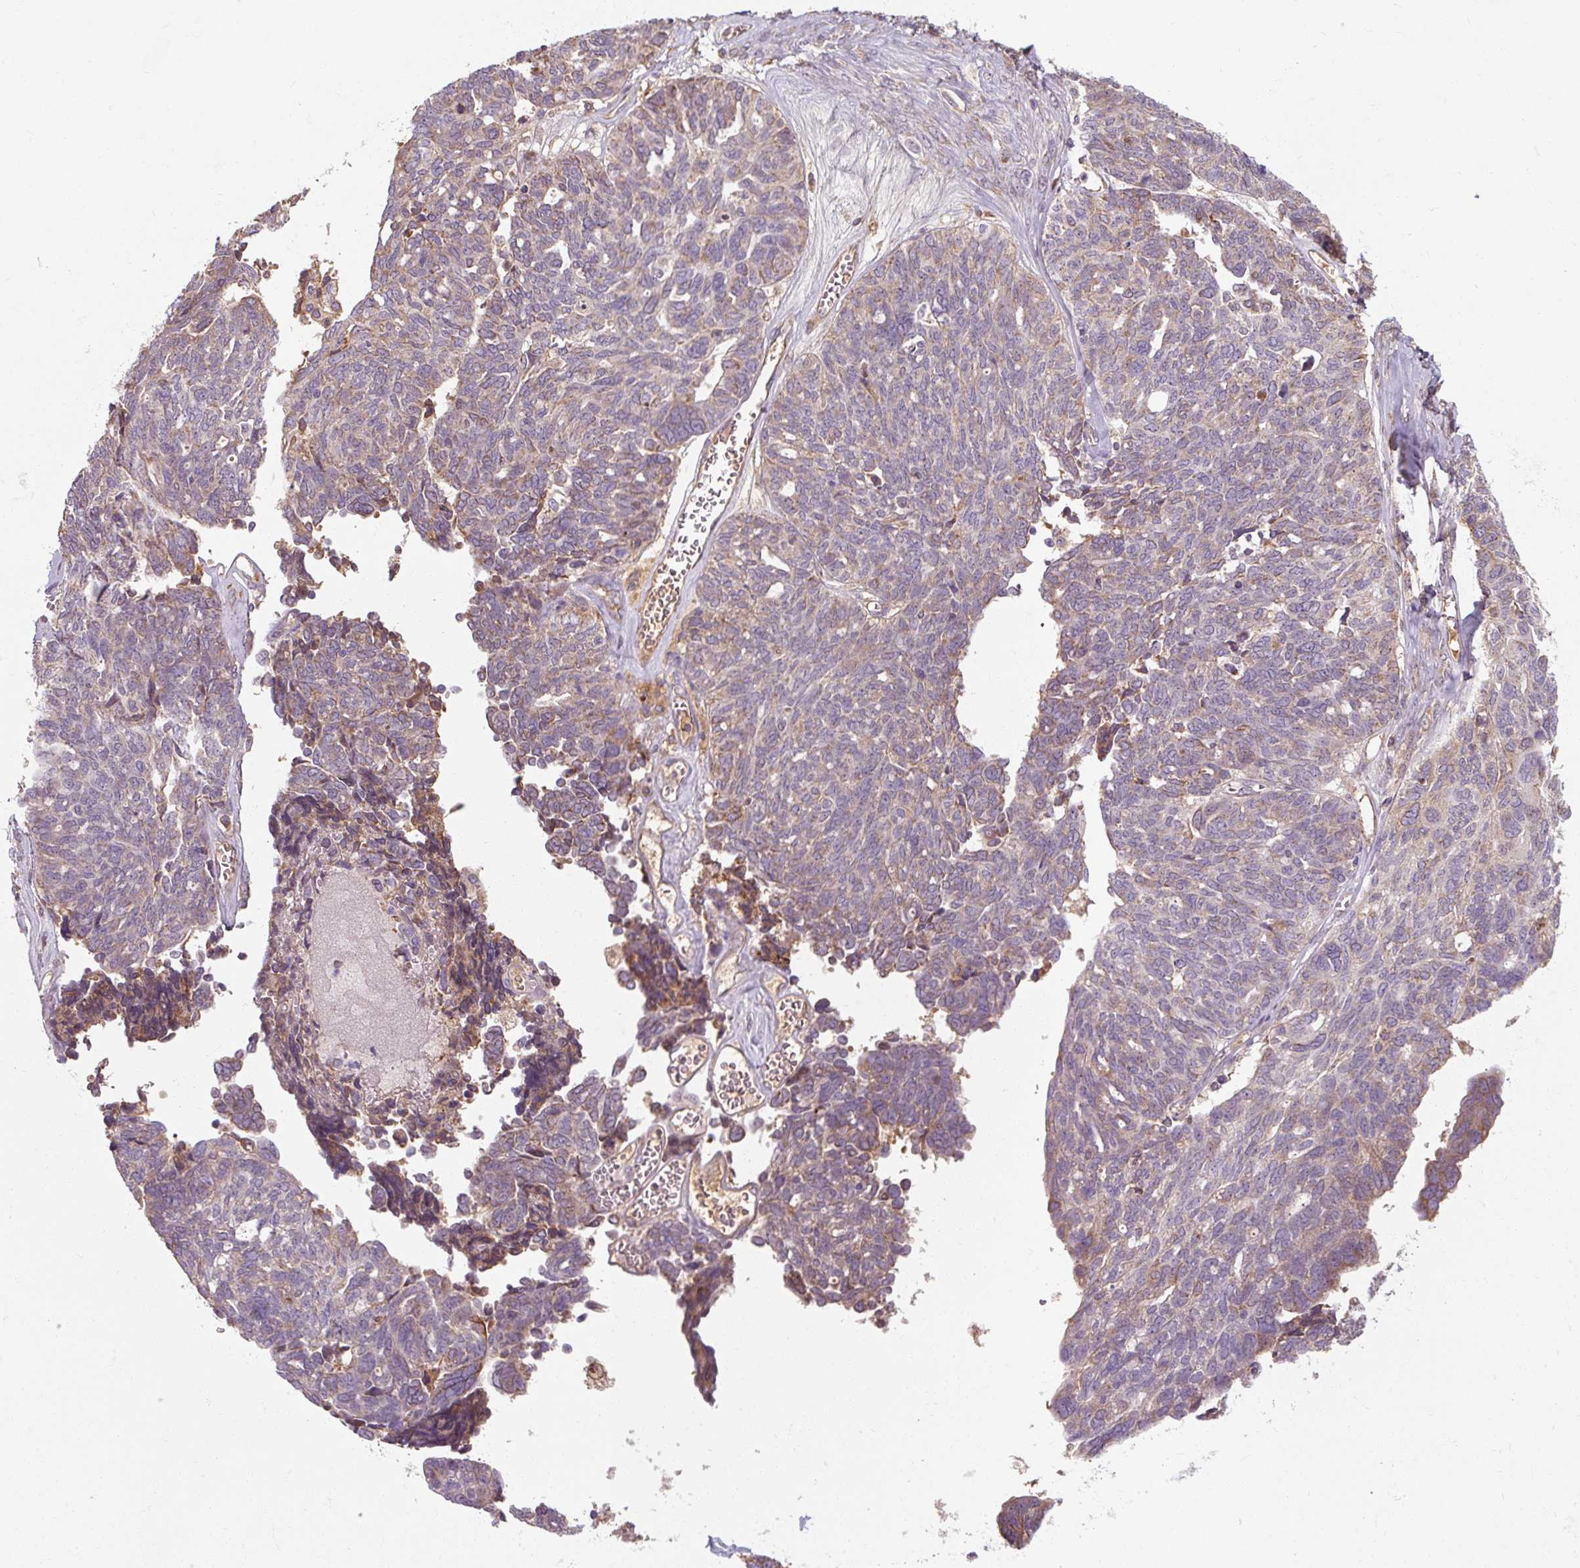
{"staining": {"intensity": "negative", "quantity": "none", "location": "none"}, "tissue": "ovarian cancer", "cell_type": "Tumor cells", "image_type": "cancer", "snomed": [{"axis": "morphology", "description": "Cystadenocarcinoma, serous, NOS"}, {"axis": "topography", "description": "Ovary"}], "caption": "Immunohistochemical staining of ovarian serous cystadenocarcinoma reveals no significant positivity in tumor cells.", "gene": "TSEN54", "patient": {"sex": "female", "age": 79}}